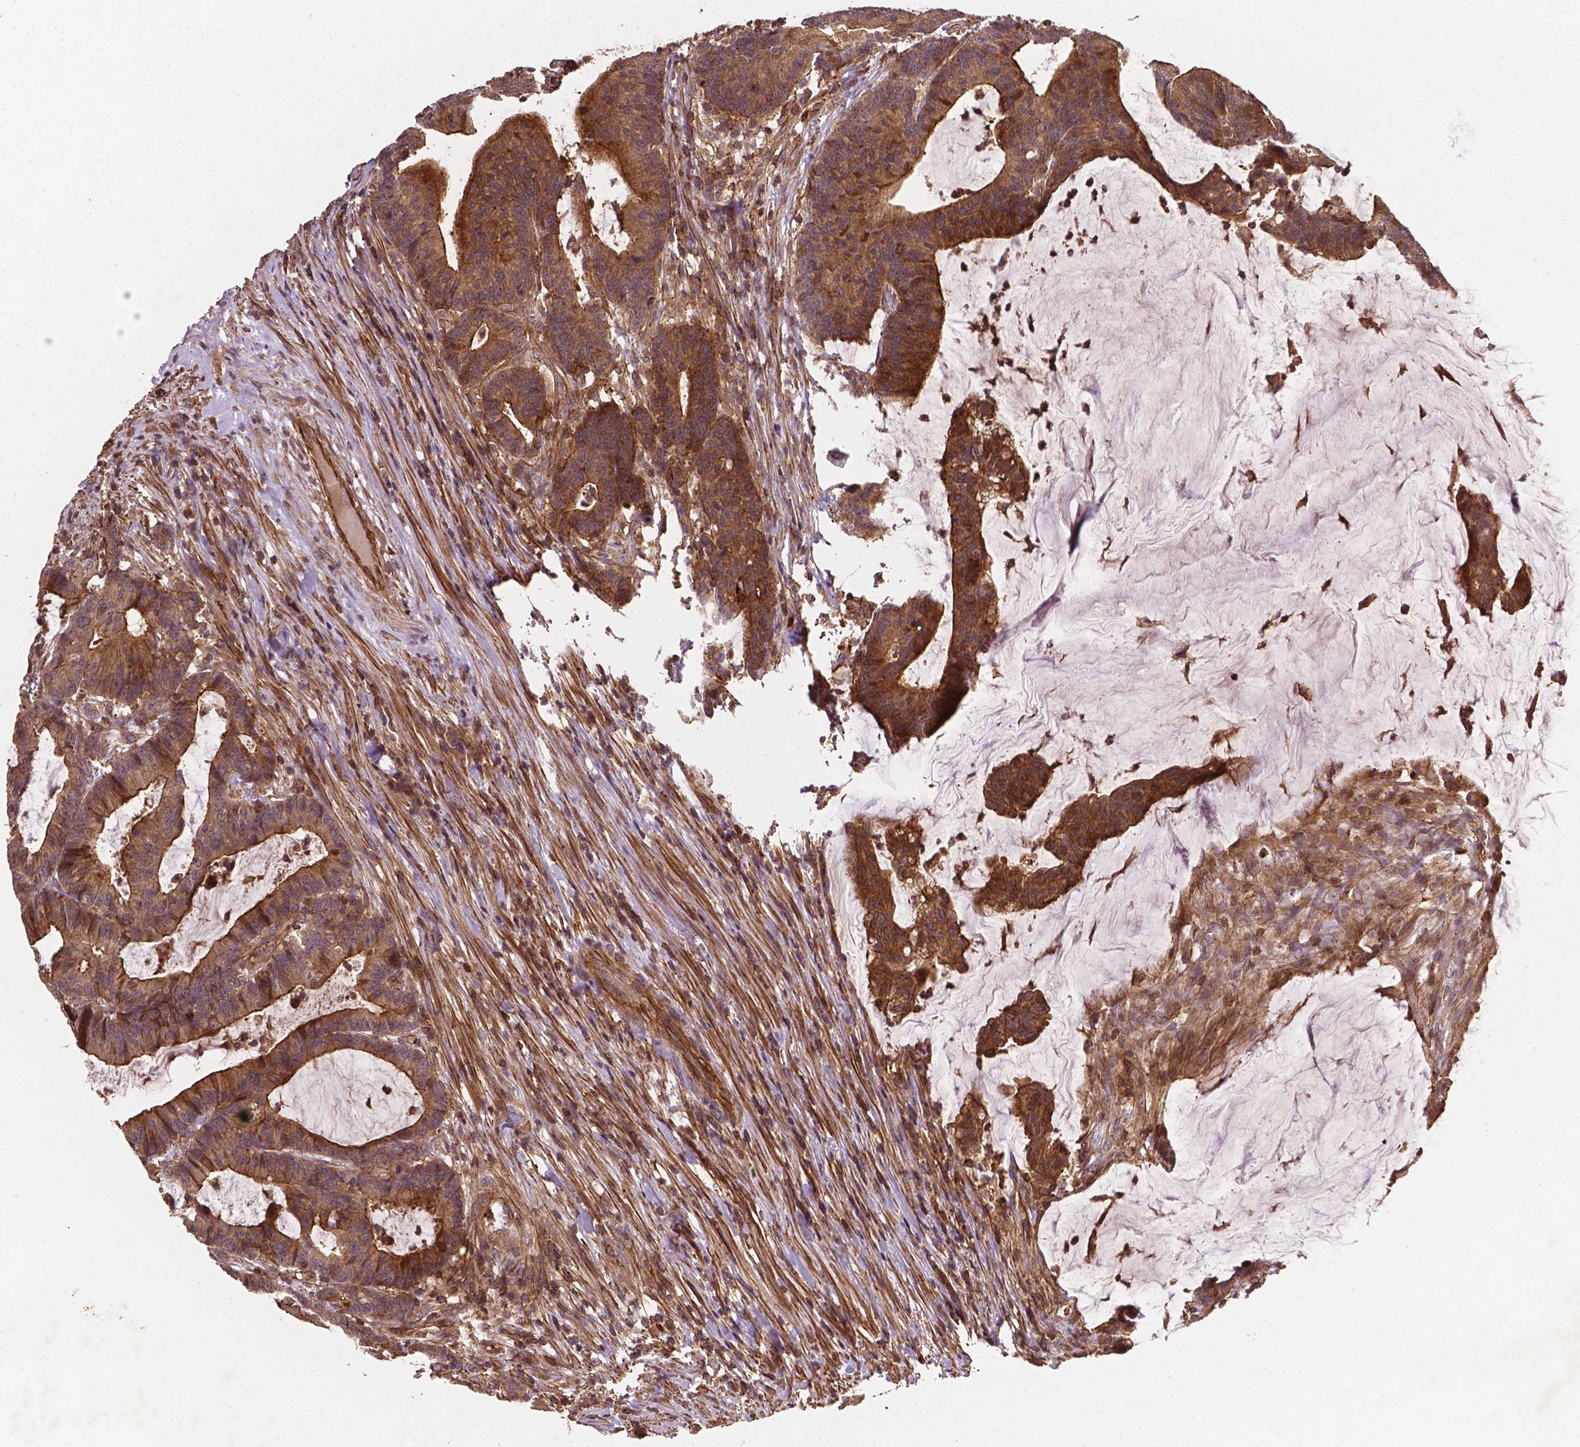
{"staining": {"intensity": "moderate", "quantity": ">75%", "location": "cytoplasmic/membranous"}, "tissue": "colorectal cancer", "cell_type": "Tumor cells", "image_type": "cancer", "snomed": [{"axis": "morphology", "description": "Adenocarcinoma, NOS"}, {"axis": "topography", "description": "Colon"}], "caption": "The histopathology image shows staining of colorectal cancer (adenocarcinoma), revealing moderate cytoplasmic/membranous protein expression (brown color) within tumor cells.", "gene": "ZMYND19", "patient": {"sex": "female", "age": 78}}